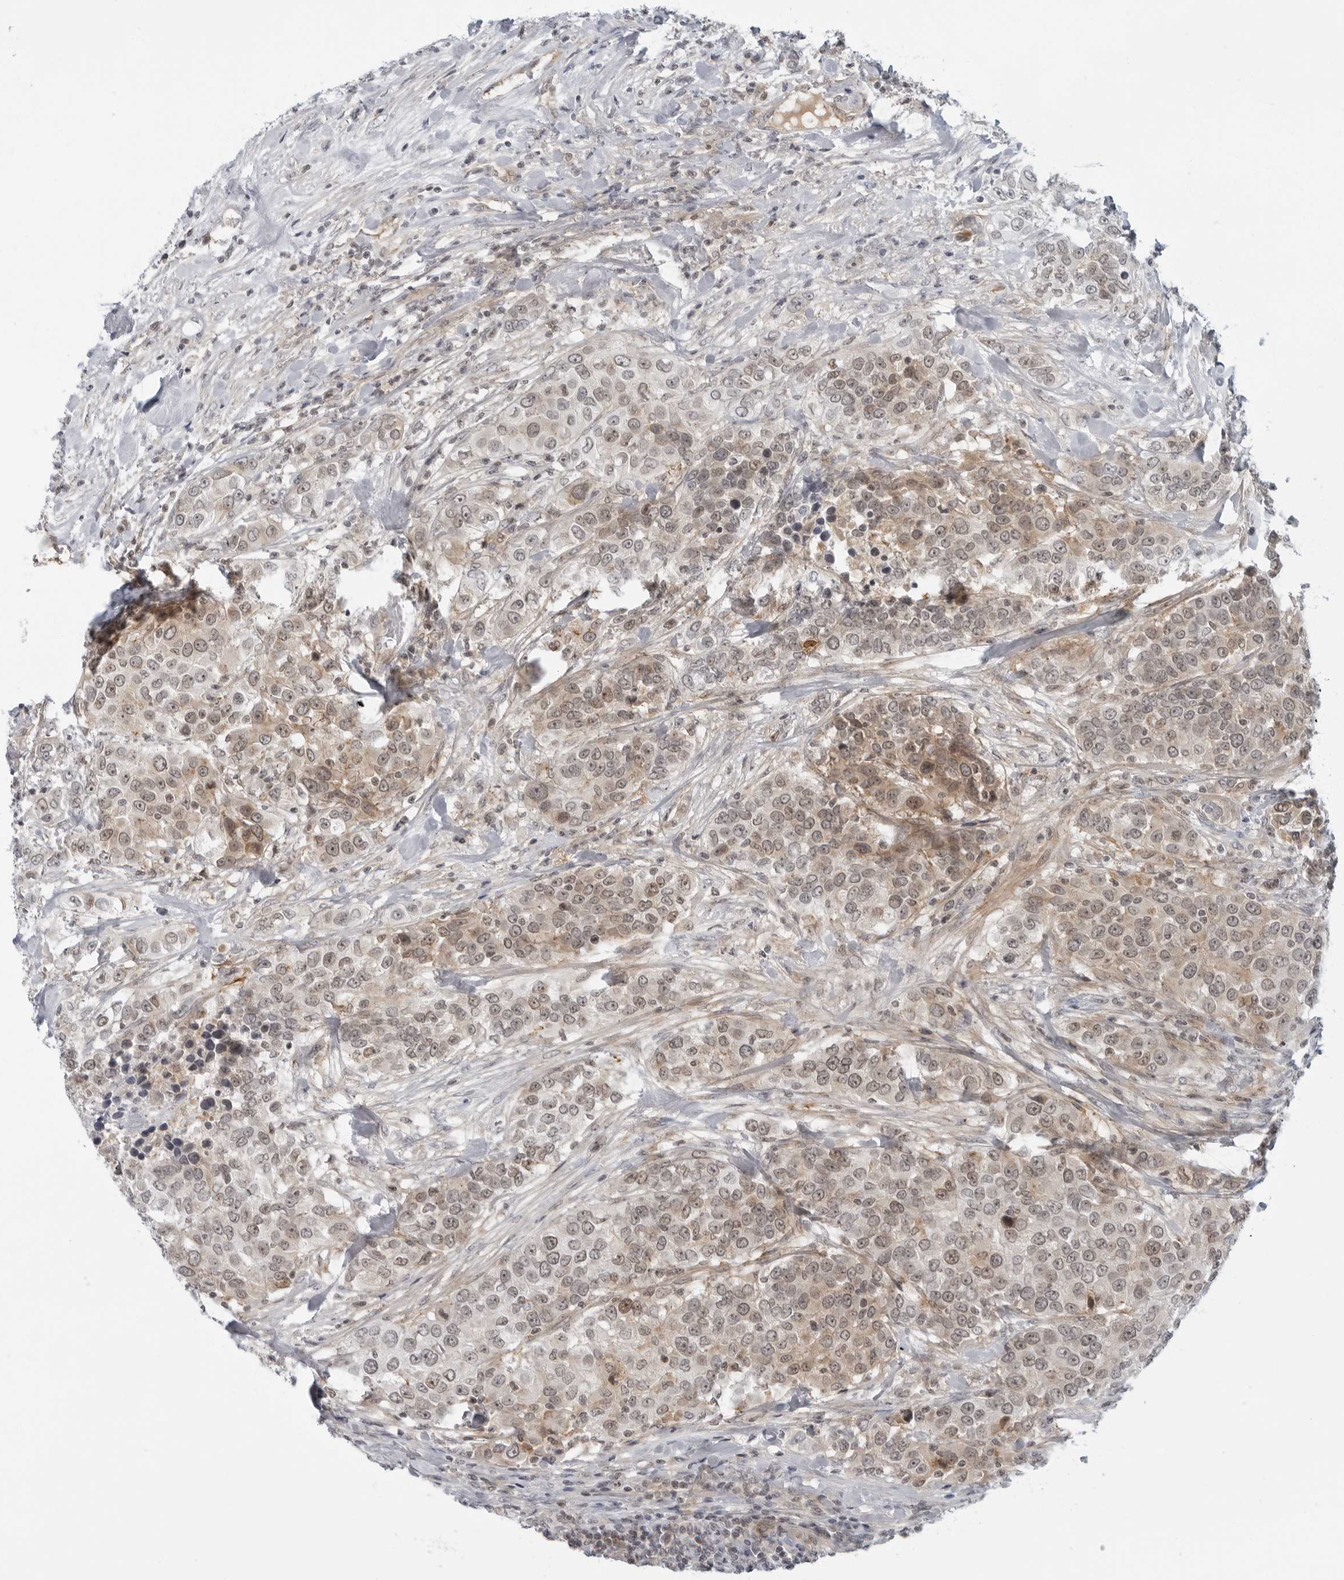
{"staining": {"intensity": "weak", "quantity": "25%-75%", "location": "cytoplasmic/membranous,nuclear"}, "tissue": "urothelial cancer", "cell_type": "Tumor cells", "image_type": "cancer", "snomed": [{"axis": "morphology", "description": "Urothelial carcinoma, High grade"}, {"axis": "topography", "description": "Urinary bladder"}], "caption": "Immunohistochemistry photomicrograph of human urothelial carcinoma (high-grade) stained for a protein (brown), which shows low levels of weak cytoplasmic/membranous and nuclear expression in about 25%-75% of tumor cells.", "gene": "SUGCT", "patient": {"sex": "female", "age": 80}}